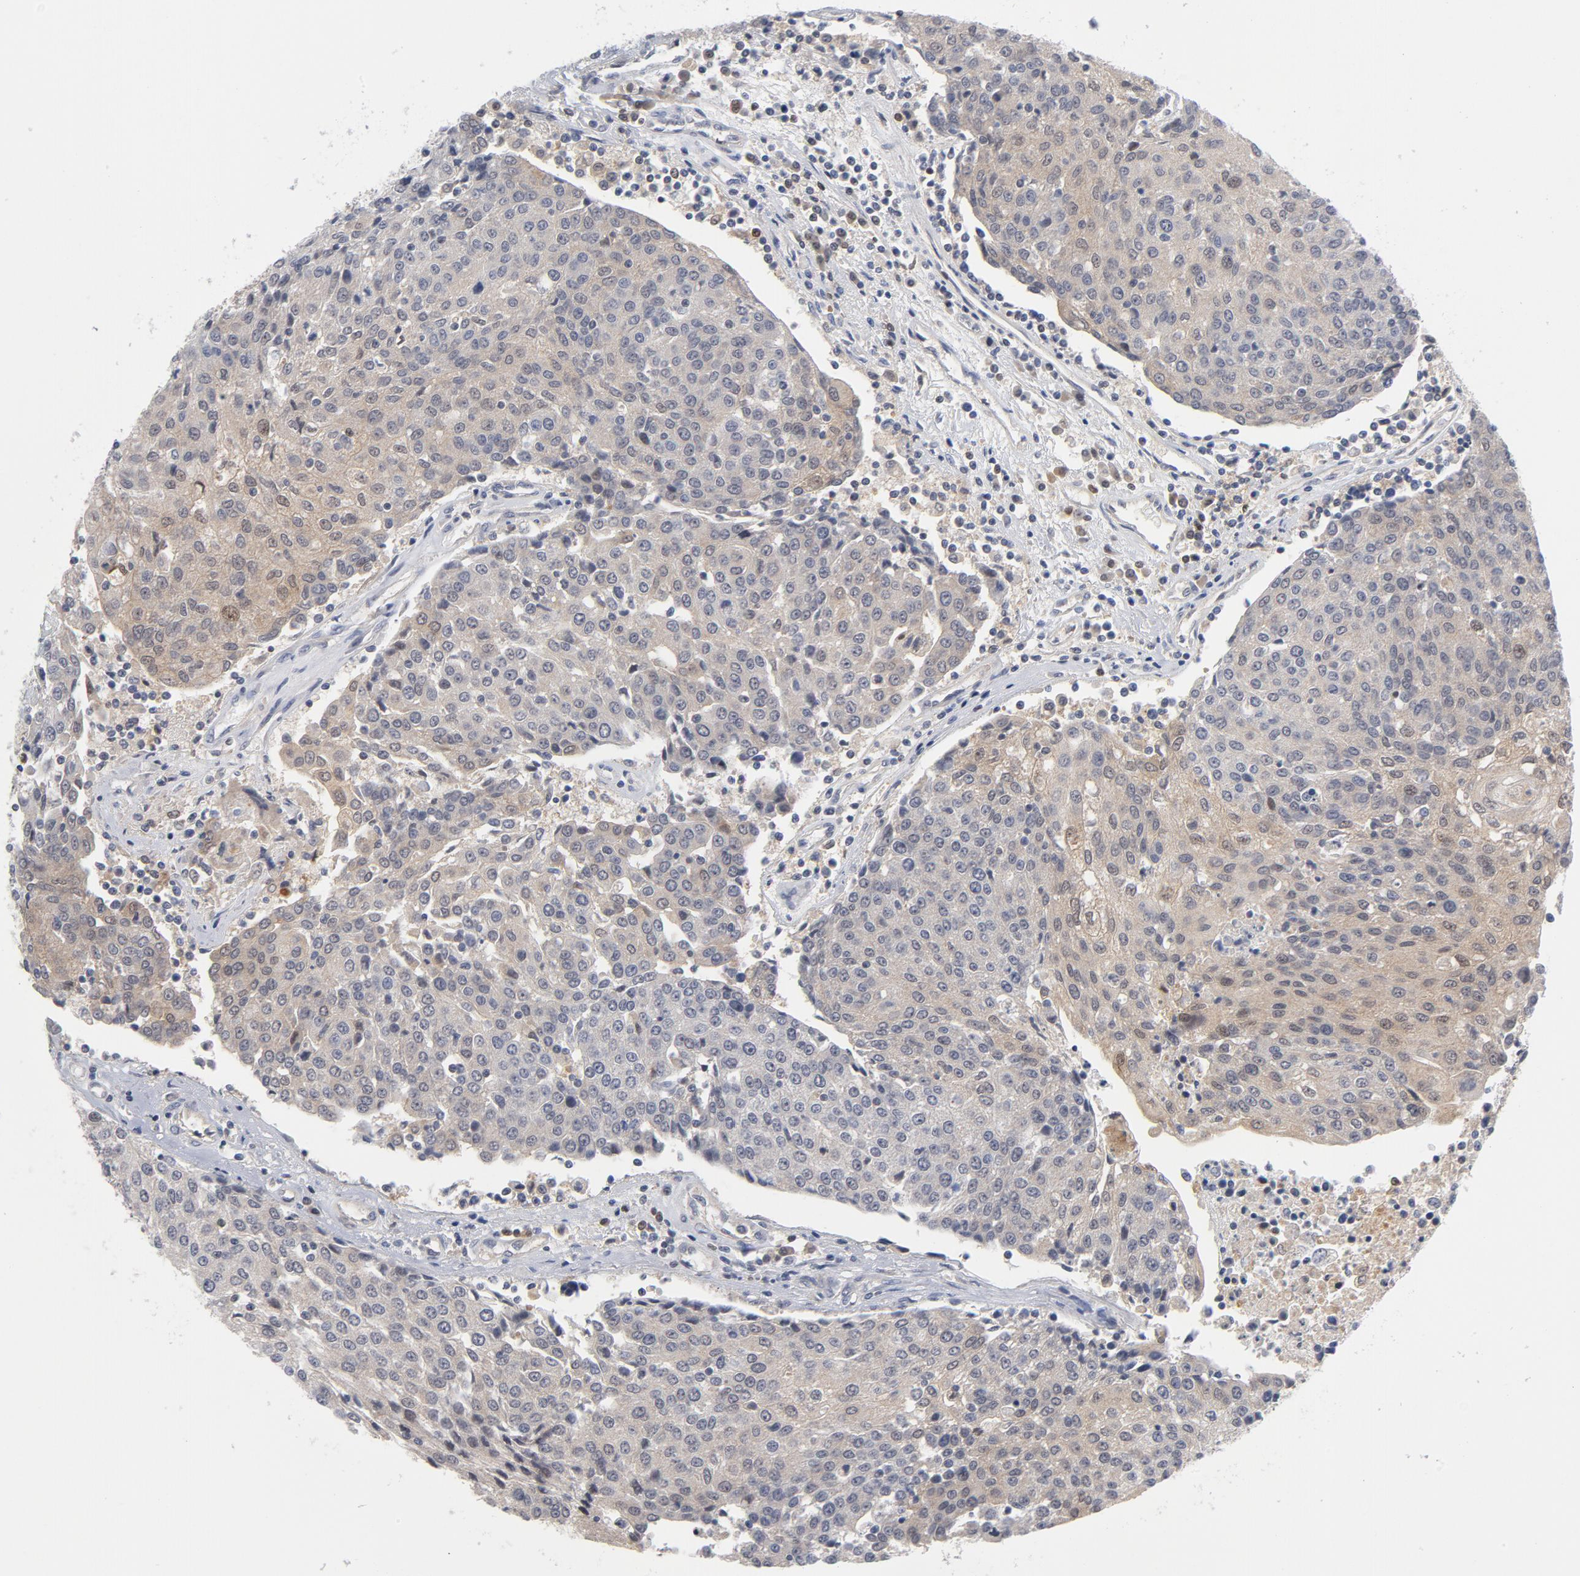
{"staining": {"intensity": "weak", "quantity": "<25%", "location": "cytoplasmic/membranous"}, "tissue": "urothelial cancer", "cell_type": "Tumor cells", "image_type": "cancer", "snomed": [{"axis": "morphology", "description": "Urothelial carcinoma, High grade"}, {"axis": "topography", "description": "Urinary bladder"}], "caption": "Immunohistochemistry photomicrograph of neoplastic tissue: human urothelial cancer stained with DAB (3,3'-diaminobenzidine) shows no significant protein staining in tumor cells.", "gene": "TRADD", "patient": {"sex": "female", "age": 85}}